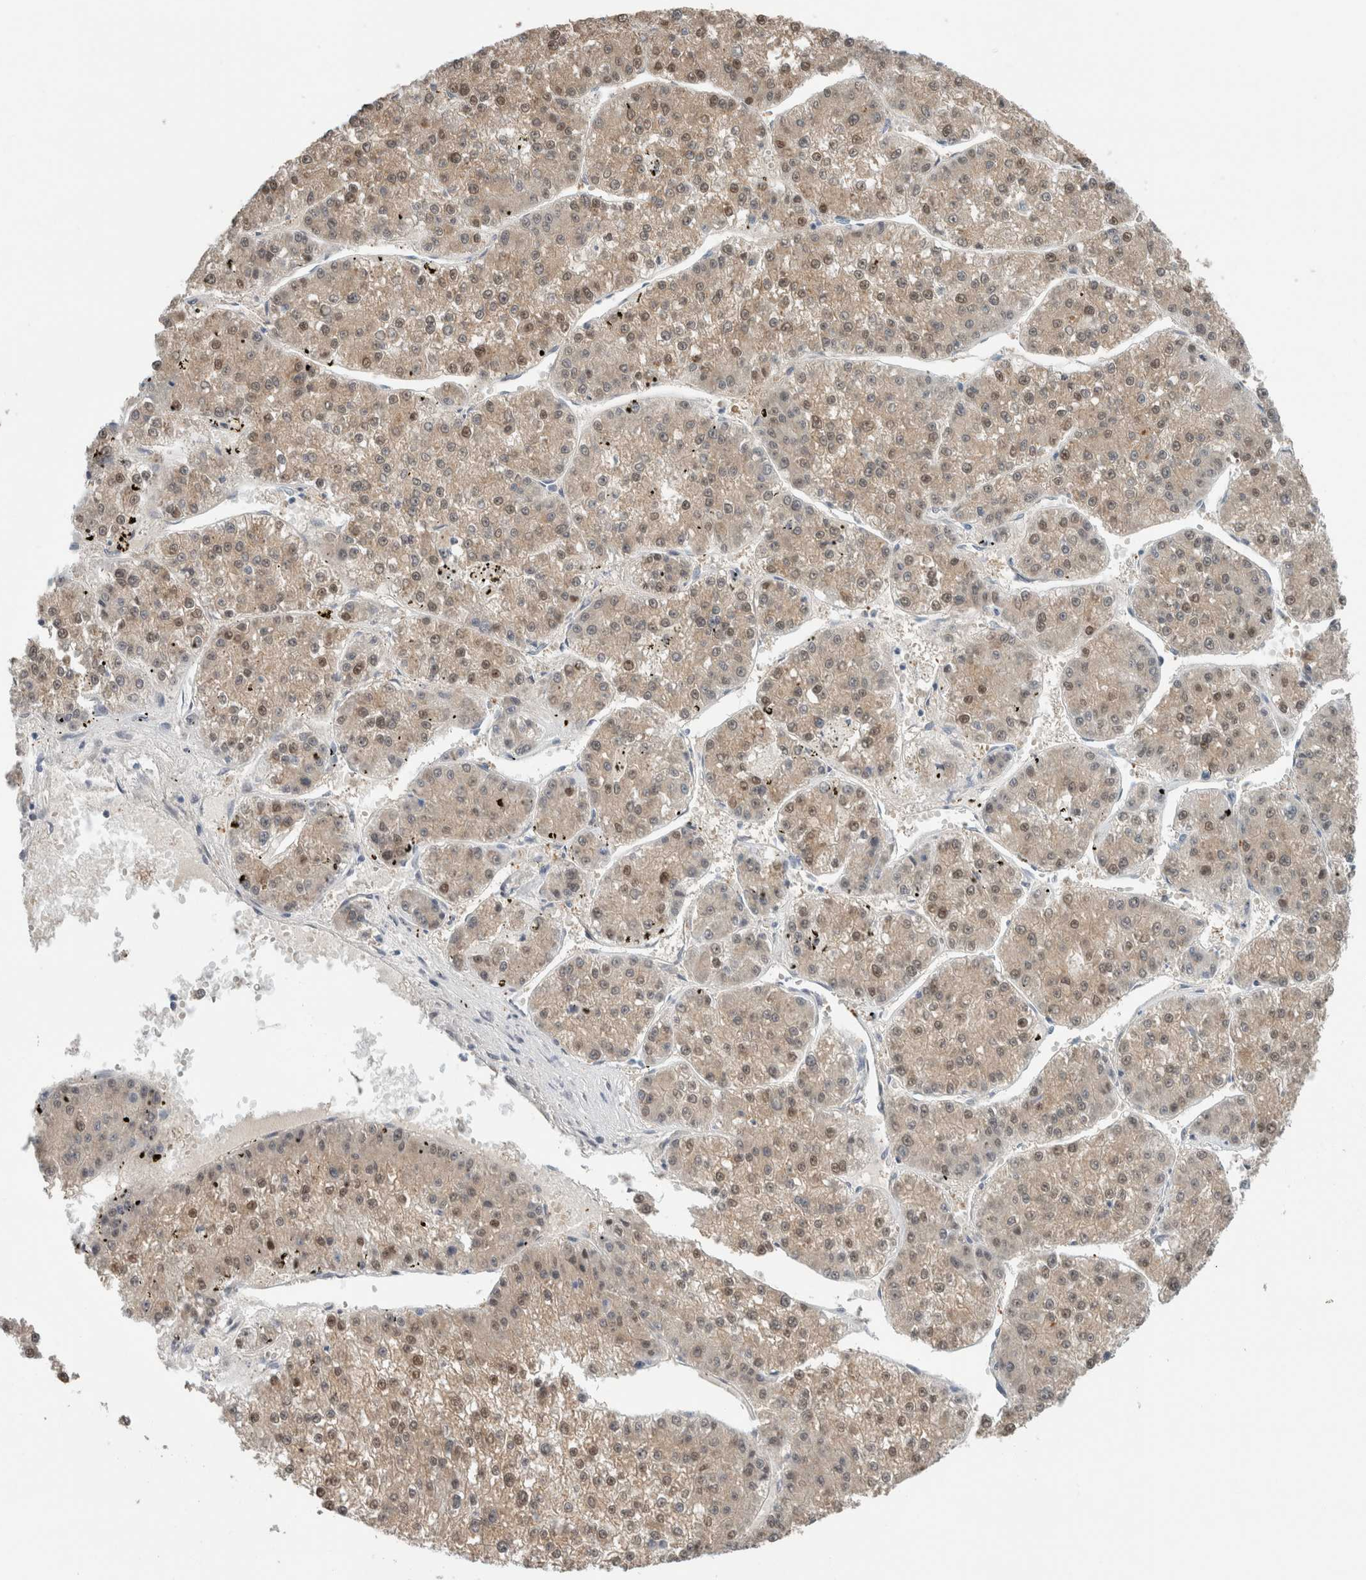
{"staining": {"intensity": "moderate", "quantity": ">75%", "location": "cytoplasmic/membranous,nuclear"}, "tissue": "liver cancer", "cell_type": "Tumor cells", "image_type": "cancer", "snomed": [{"axis": "morphology", "description": "Carcinoma, Hepatocellular, NOS"}, {"axis": "topography", "description": "Liver"}], "caption": "IHC (DAB) staining of liver cancer exhibits moderate cytoplasmic/membranous and nuclear protein expression in about >75% of tumor cells.", "gene": "CRAT", "patient": {"sex": "female", "age": 73}}